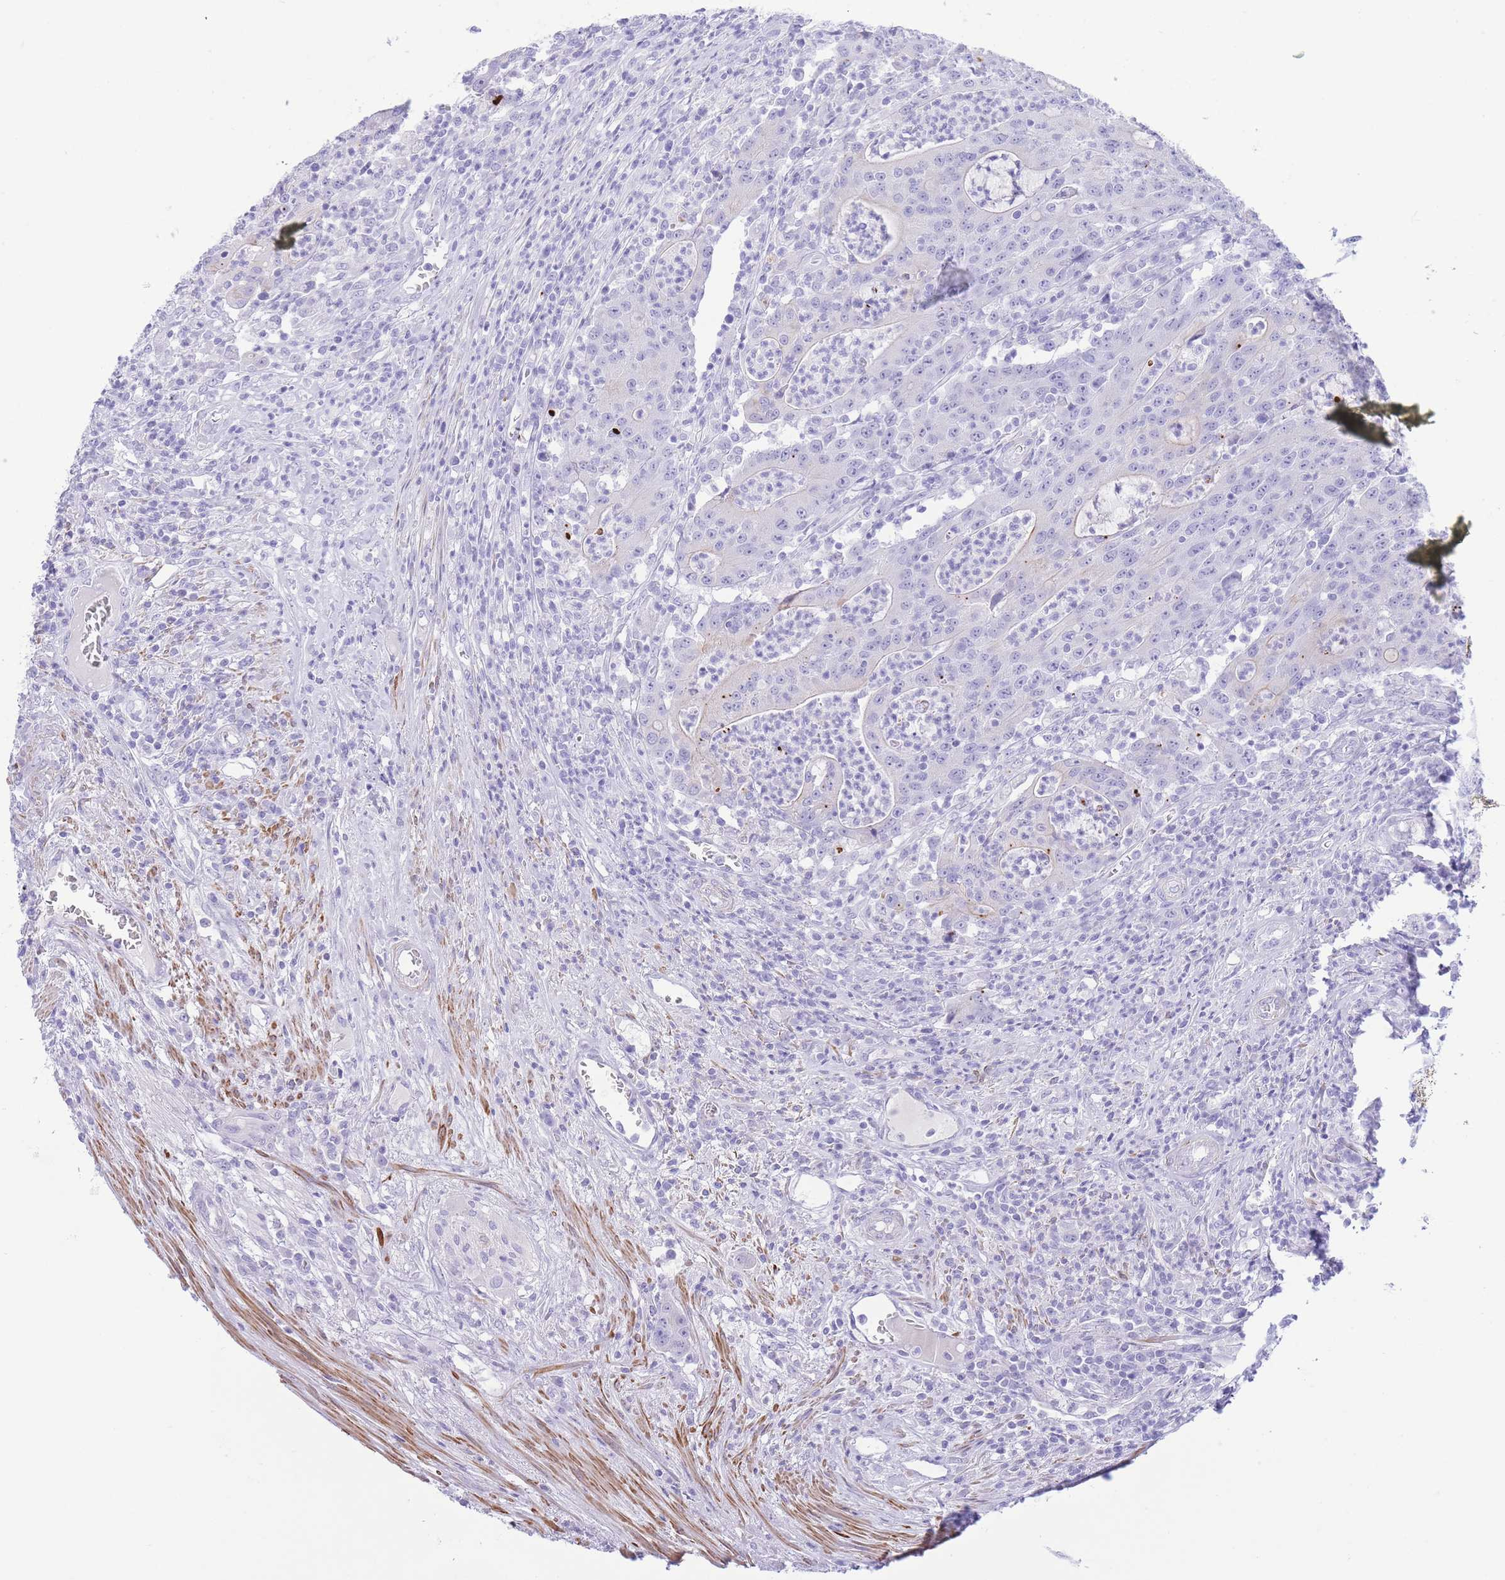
{"staining": {"intensity": "negative", "quantity": "none", "location": "none"}, "tissue": "colorectal cancer", "cell_type": "Tumor cells", "image_type": "cancer", "snomed": [{"axis": "morphology", "description": "Adenocarcinoma, NOS"}, {"axis": "topography", "description": "Colon"}], "caption": "The photomicrograph exhibits no staining of tumor cells in adenocarcinoma (colorectal).", "gene": "VWA8", "patient": {"sex": "male", "age": 83}}